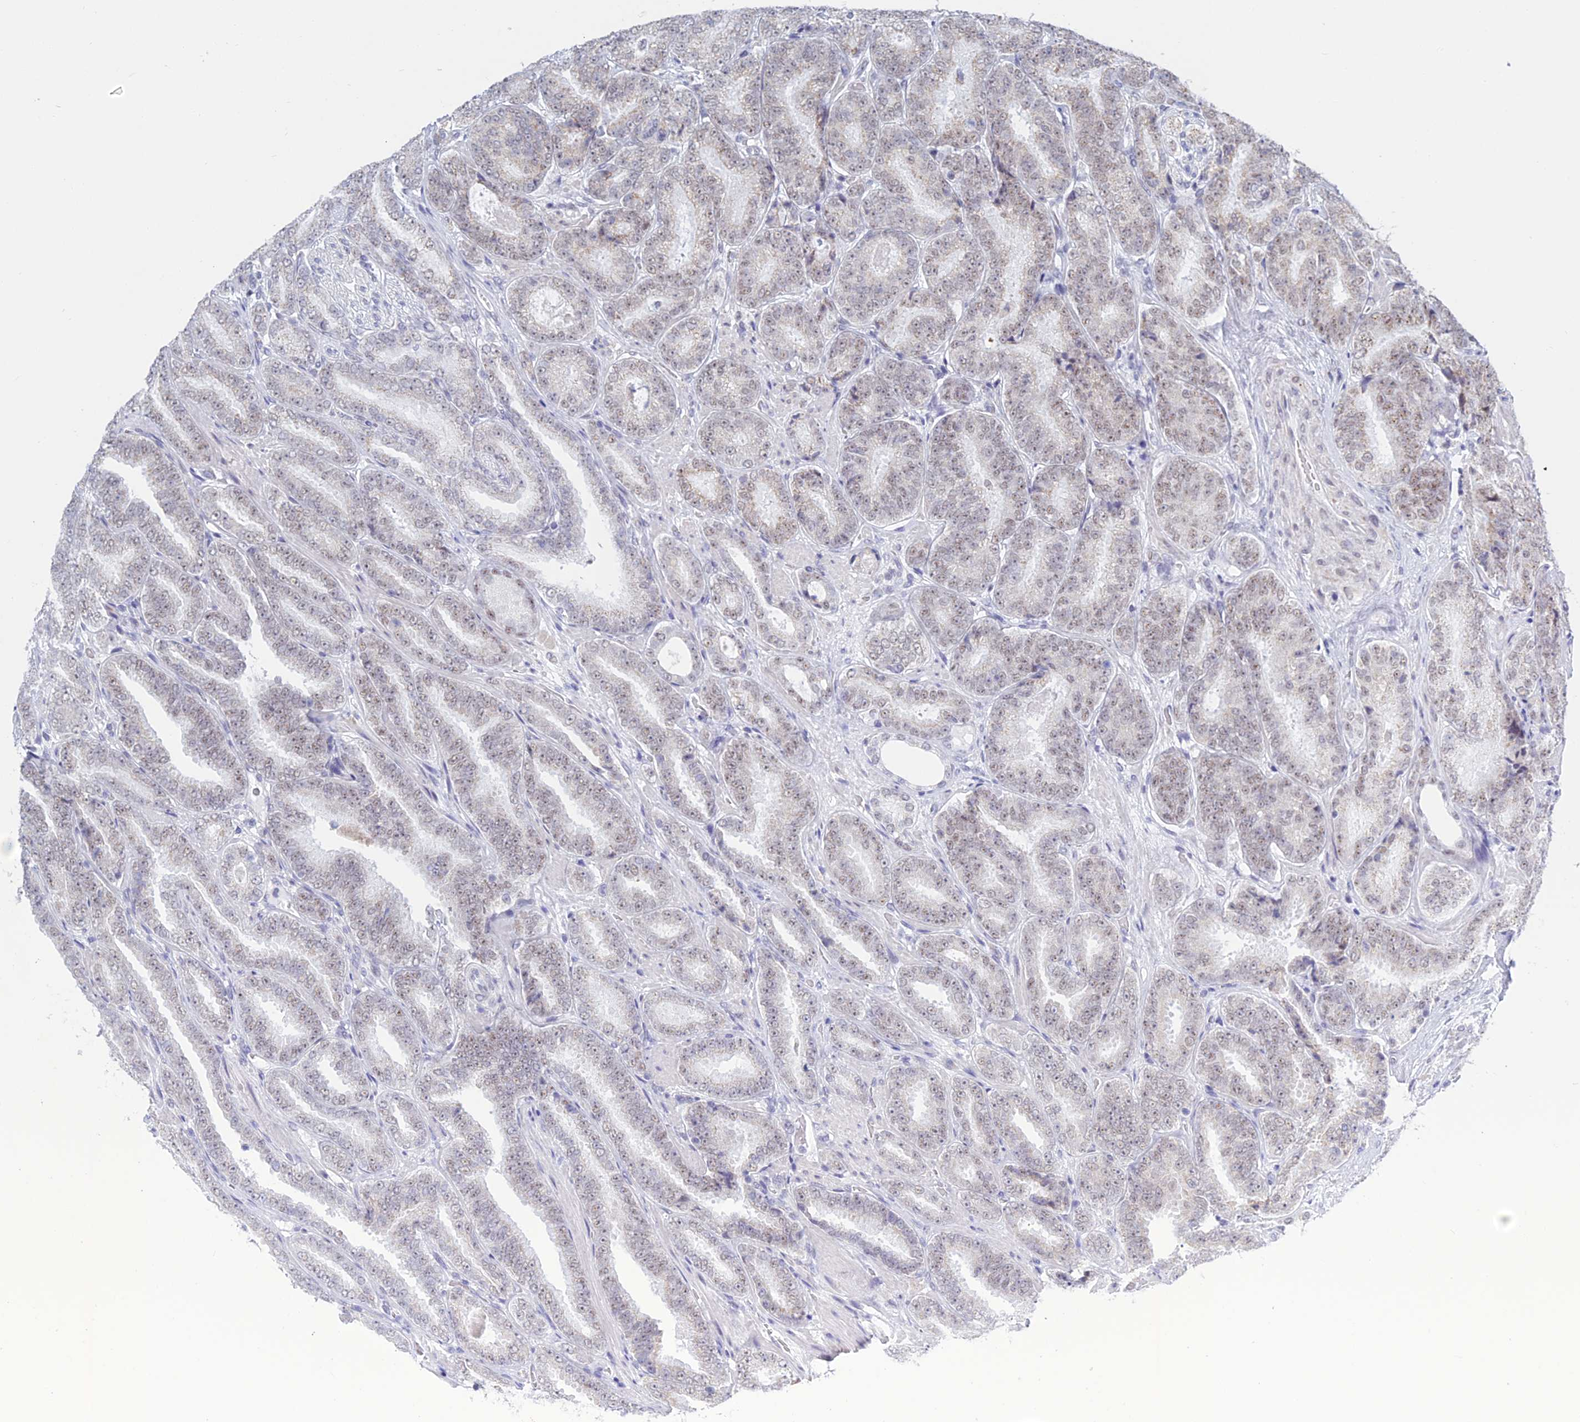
{"staining": {"intensity": "moderate", "quantity": "<25%", "location": "nuclear"}, "tissue": "prostate cancer", "cell_type": "Tumor cells", "image_type": "cancer", "snomed": [{"axis": "morphology", "description": "Adenocarcinoma, High grade"}, {"axis": "topography", "description": "Prostate"}], "caption": "A brown stain highlights moderate nuclear expression of a protein in prostate high-grade adenocarcinoma tumor cells.", "gene": "KLF14", "patient": {"sex": "male", "age": 72}}